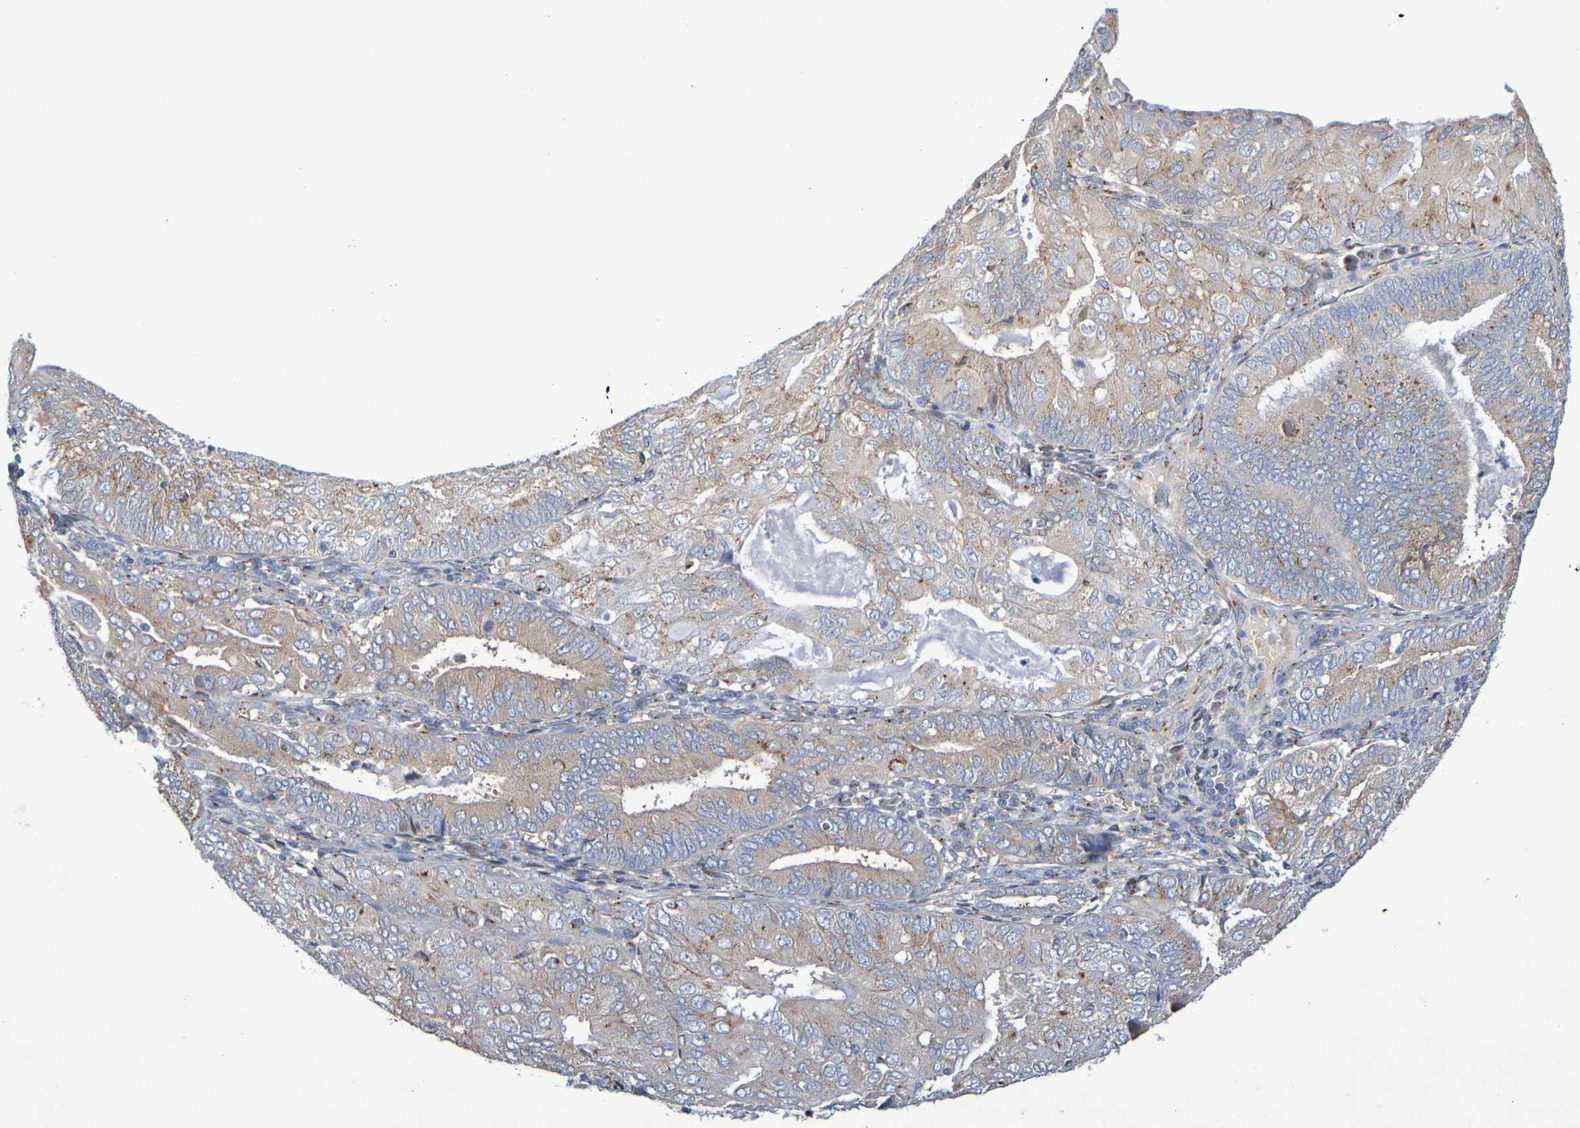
{"staining": {"intensity": "moderate", "quantity": ">75%", "location": "cytoplasmic/membranous"}, "tissue": "endometrial cancer", "cell_type": "Tumor cells", "image_type": "cancer", "snomed": [{"axis": "morphology", "description": "Adenocarcinoma, NOS"}, {"axis": "topography", "description": "Endometrium"}], "caption": "IHC of endometrial adenocarcinoma exhibits medium levels of moderate cytoplasmic/membranous positivity in about >75% of tumor cells. The protein is shown in brown color, while the nuclei are stained blue.", "gene": "DCP2", "patient": {"sex": "female", "age": 81}}